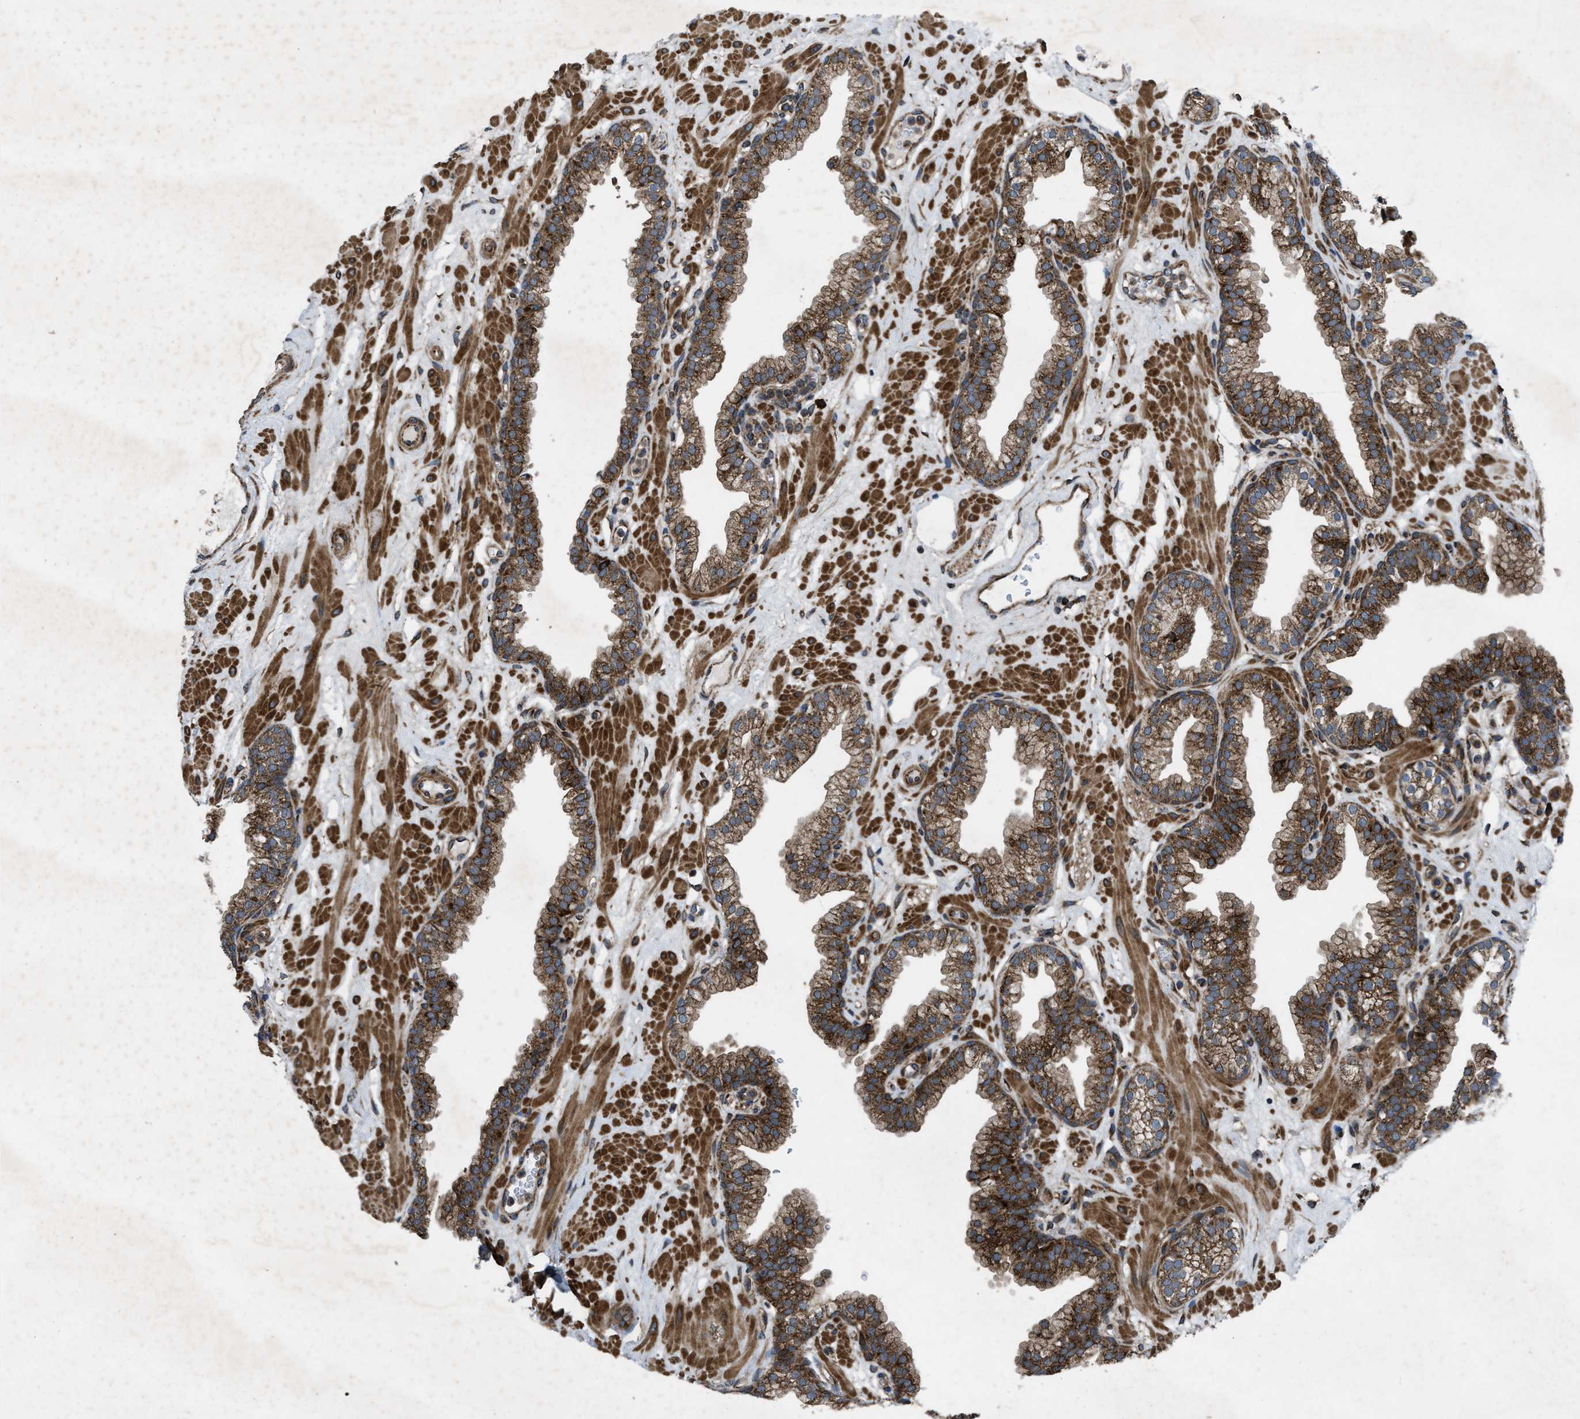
{"staining": {"intensity": "strong", "quantity": ">75%", "location": "cytoplasmic/membranous"}, "tissue": "prostate", "cell_type": "Glandular cells", "image_type": "normal", "snomed": [{"axis": "morphology", "description": "Normal tissue, NOS"}, {"axis": "morphology", "description": "Urothelial carcinoma, Low grade"}, {"axis": "topography", "description": "Urinary bladder"}, {"axis": "topography", "description": "Prostate"}], "caption": "Protein analysis of normal prostate reveals strong cytoplasmic/membranous staining in approximately >75% of glandular cells. The staining is performed using DAB (3,3'-diaminobenzidine) brown chromogen to label protein expression. The nuclei are counter-stained blue using hematoxylin.", "gene": "PER3", "patient": {"sex": "male", "age": 60}}